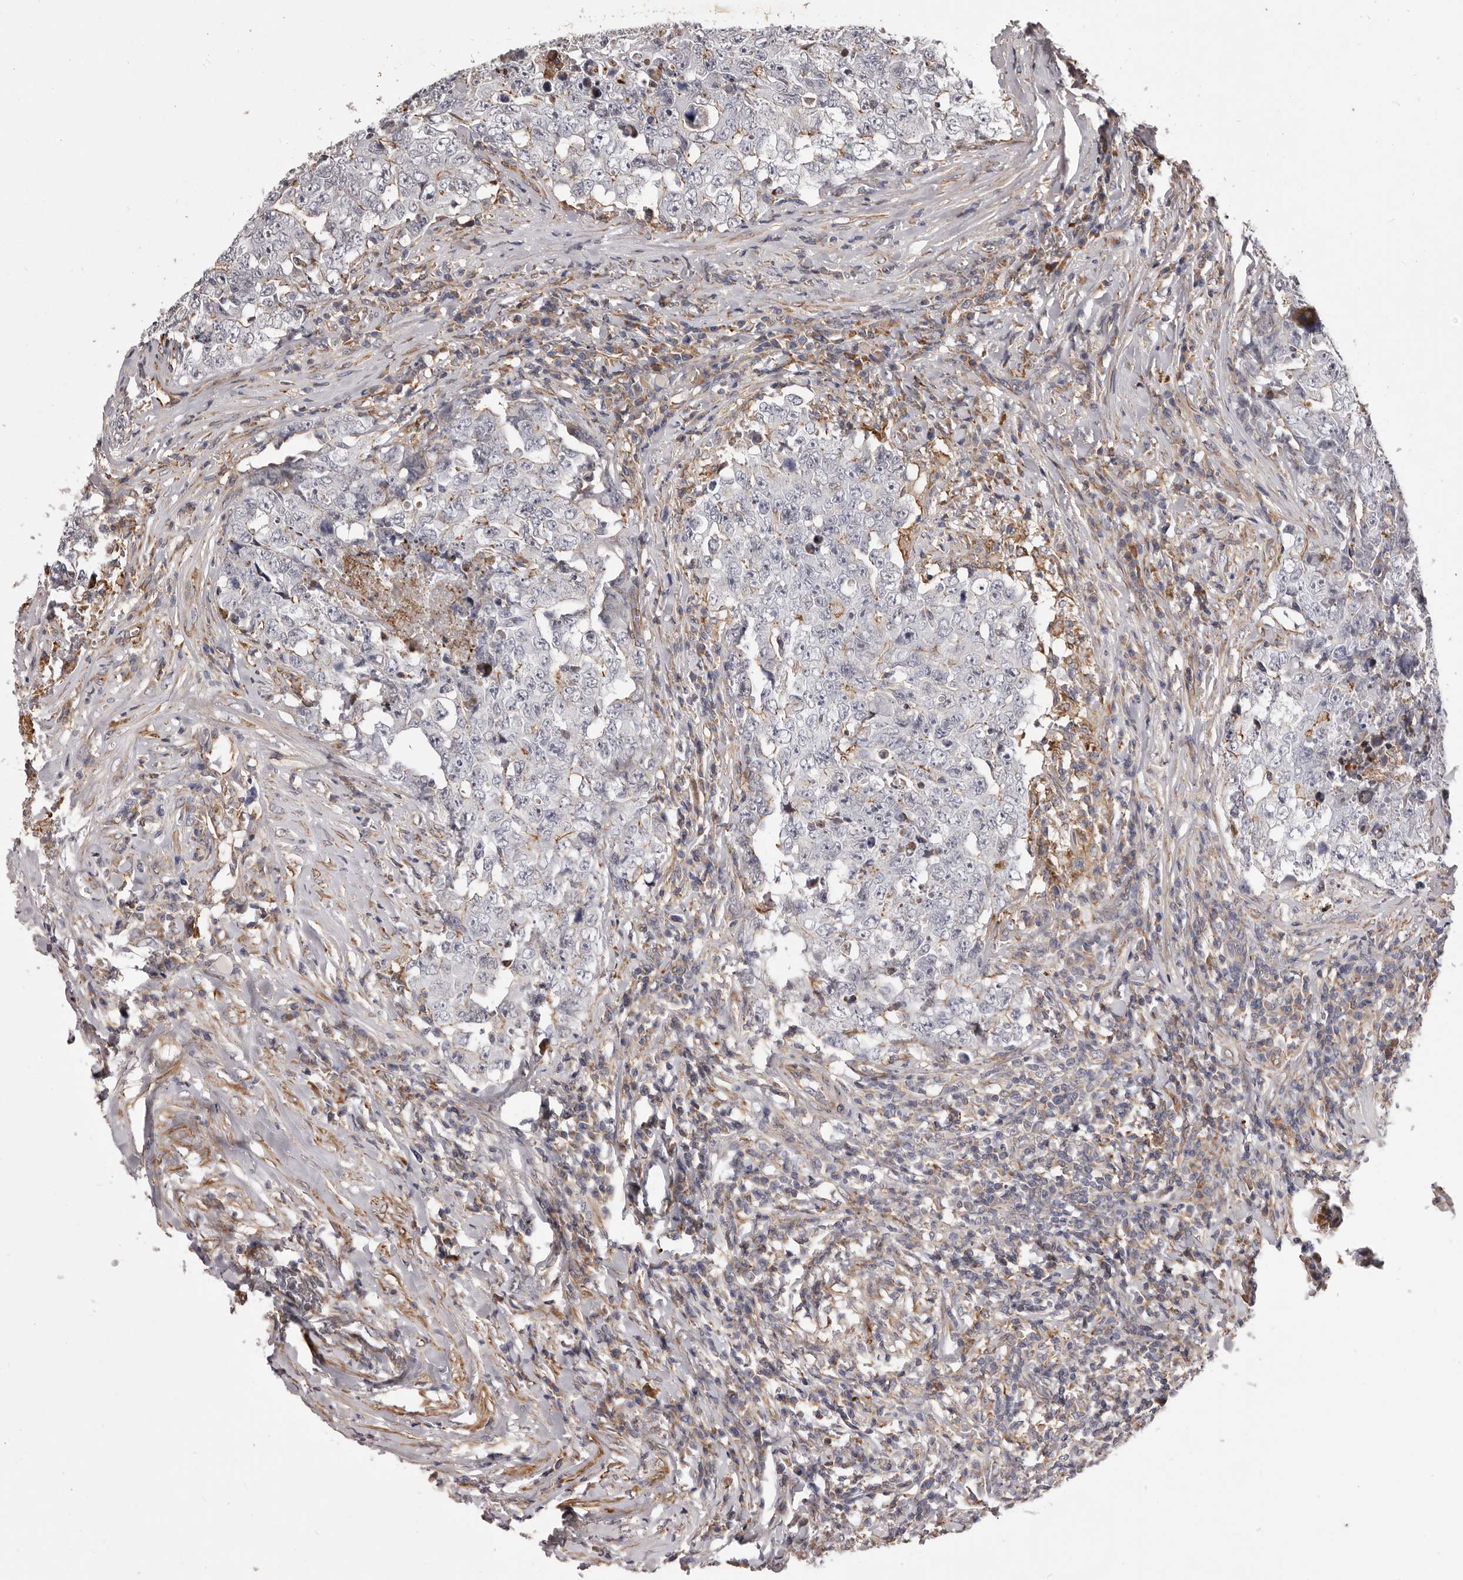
{"staining": {"intensity": "moderate", "quantity": "<25%", "location": "cytoplasmic/membranous"}, "tissue": "testis cancer", "cell_type": "Tumor cells", "image_type": "cancer", "snomed": [{"axis": "morphology", "description": "Carcinoma, Embryonal, NOS"}, {"axis": "topography", "description": "Testis"}], "caption": "Testis cancer stained for a protein reveals moderate cytoplasmic/membranous positivity in tumor cells.", "gene": "ALPK1", "patient": {"sex": "male", "age": 26}}